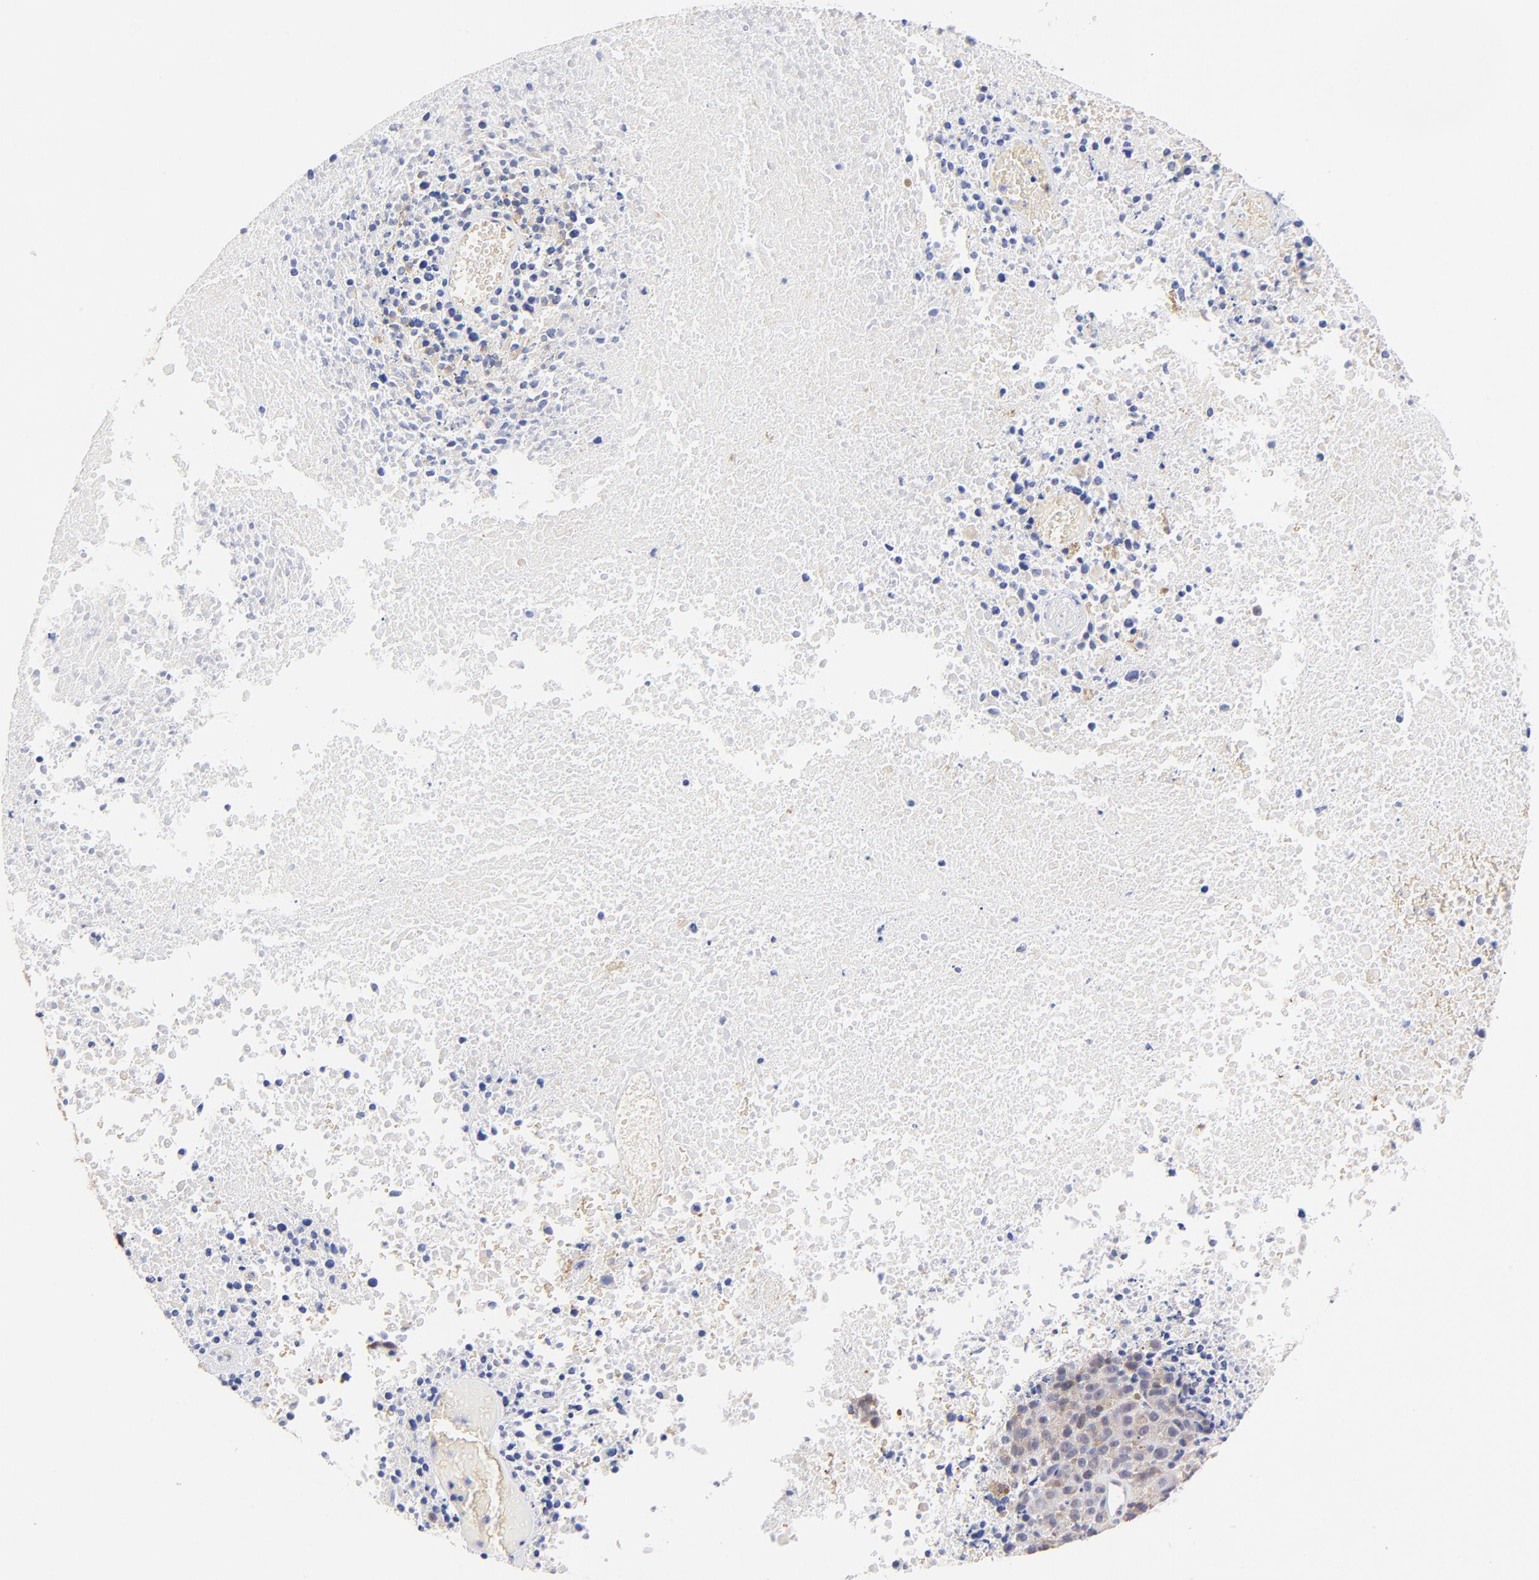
{"staining": {"intensity": "weak", "quantity": "25%-75%", "location": "cytoplasmic/membranous"}, "tissue": "melanoma", "cell_type": "Tumor cells", "image_type": "cancer", "snomed": [{"axis": "morphology", "description": "Malignant melanoma, Metastatic site"}, {"axis": "topography", "description": "Cerebral cortex"}], "caption": "Immunohistochemical staining of melanoma displays weak cytoplasmic/membranous protein staining in about 25%-75% of tumor cells. The staining was performed using DAB to visualize the protein expression in brown, while the nuclei were stained in blue with hematoxylin (Magnification: 20x).", "gene": "ZNF155", "patient": {"sex": "female", "age": 52}}